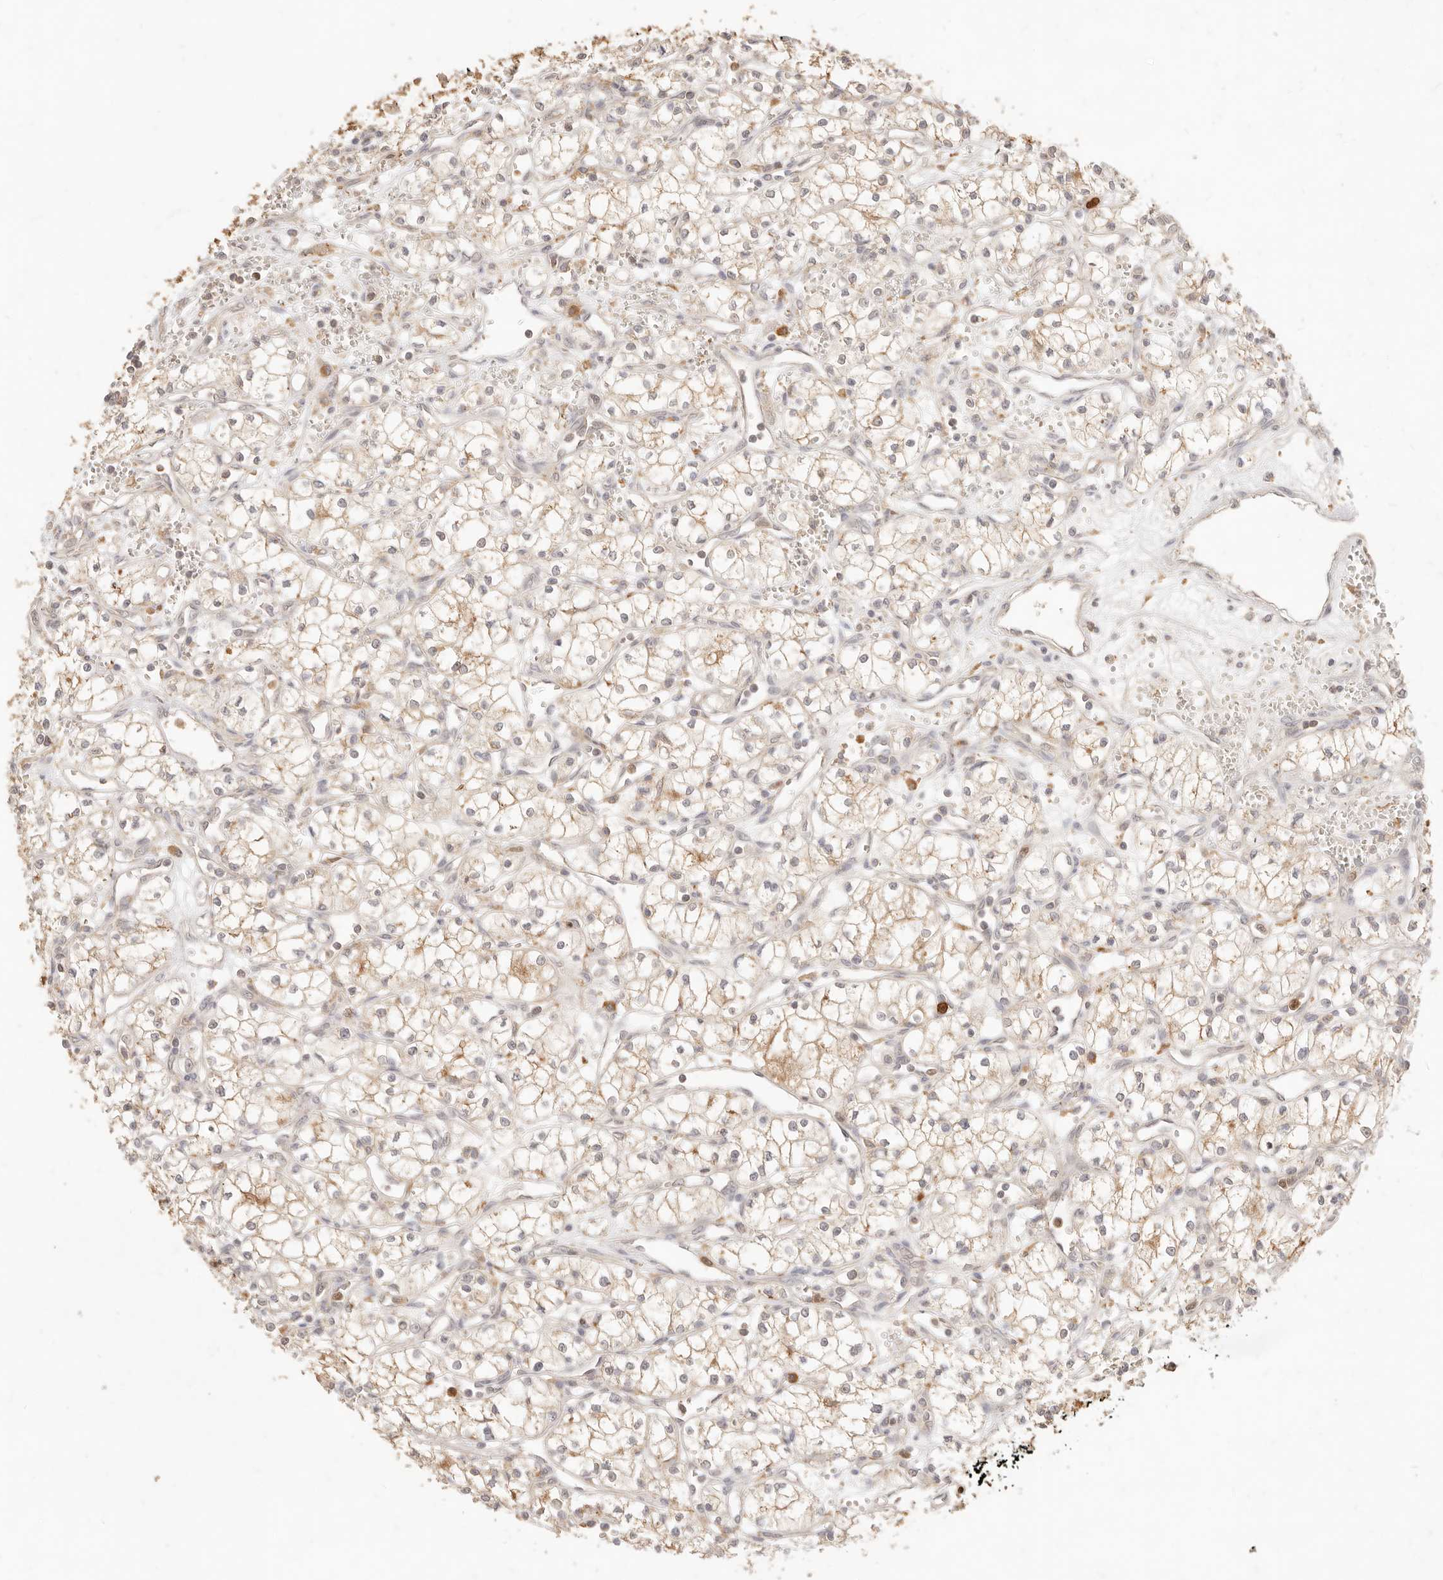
{"staining": {"intensity": "weak", "quantity": "25%-75%", "location": "cytoplasmic/membranous"}, "tissue": "renal cancer", "cell_type": "Tumor cells", "image_type": "cancer", "snomed": [{"axis": "morphology", "description": "Adenocarcinoma, NOS"}, {"axis": "topography", "description": "Kidney"}], "caption": "Tumor cells display low levels of weak cytoplasmic/membranous staining in approximately 25%-75% of cells in renal cancer.", "gene": "TMTC2", "patient": {"sex": "male", "age": 59}}